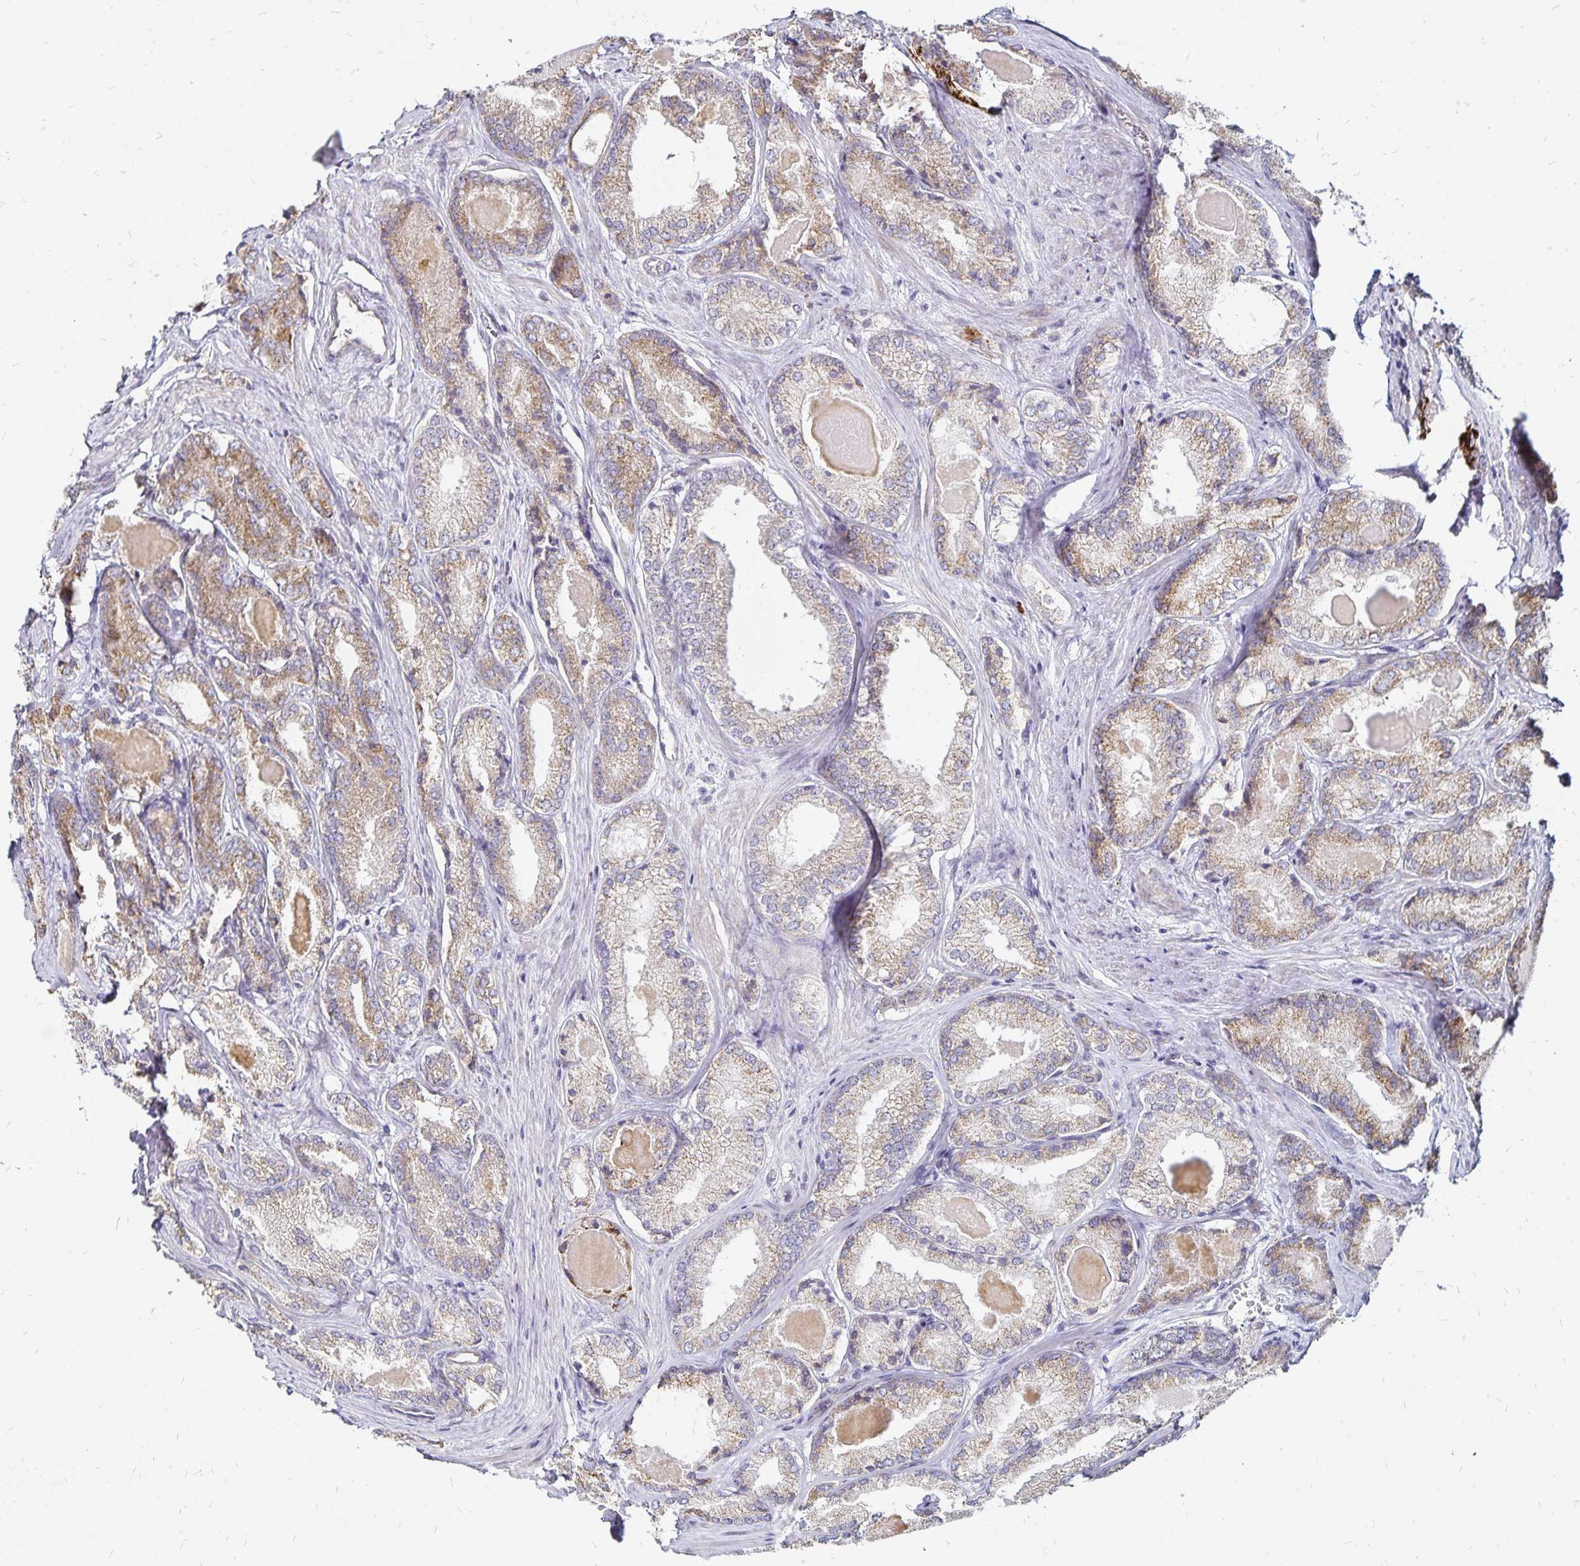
{"staining": {"intensity": "weak", "quantity": ">75%", "location": "cytoplasmic/membranous"}, "tissue": "prostate cancer", "cell_type": "Tumor cells", "image_type": "cancer", "snomed": [{"axis": "morphology", "description": "Adenocarcinoma, NOS"}, {"axis": "morphology", "description": "Adenocarcinoma, Low grade"}, {"axis": "topography", "description": "Prostate"}], "caption": "This is a micrograph of IHC staining of prostate cancer, which shows weak staining in the cytoplasmic/membranous of tumor cells.", "gene": "CYP27A1", "patient": {"sex": "male", "age": 68}}